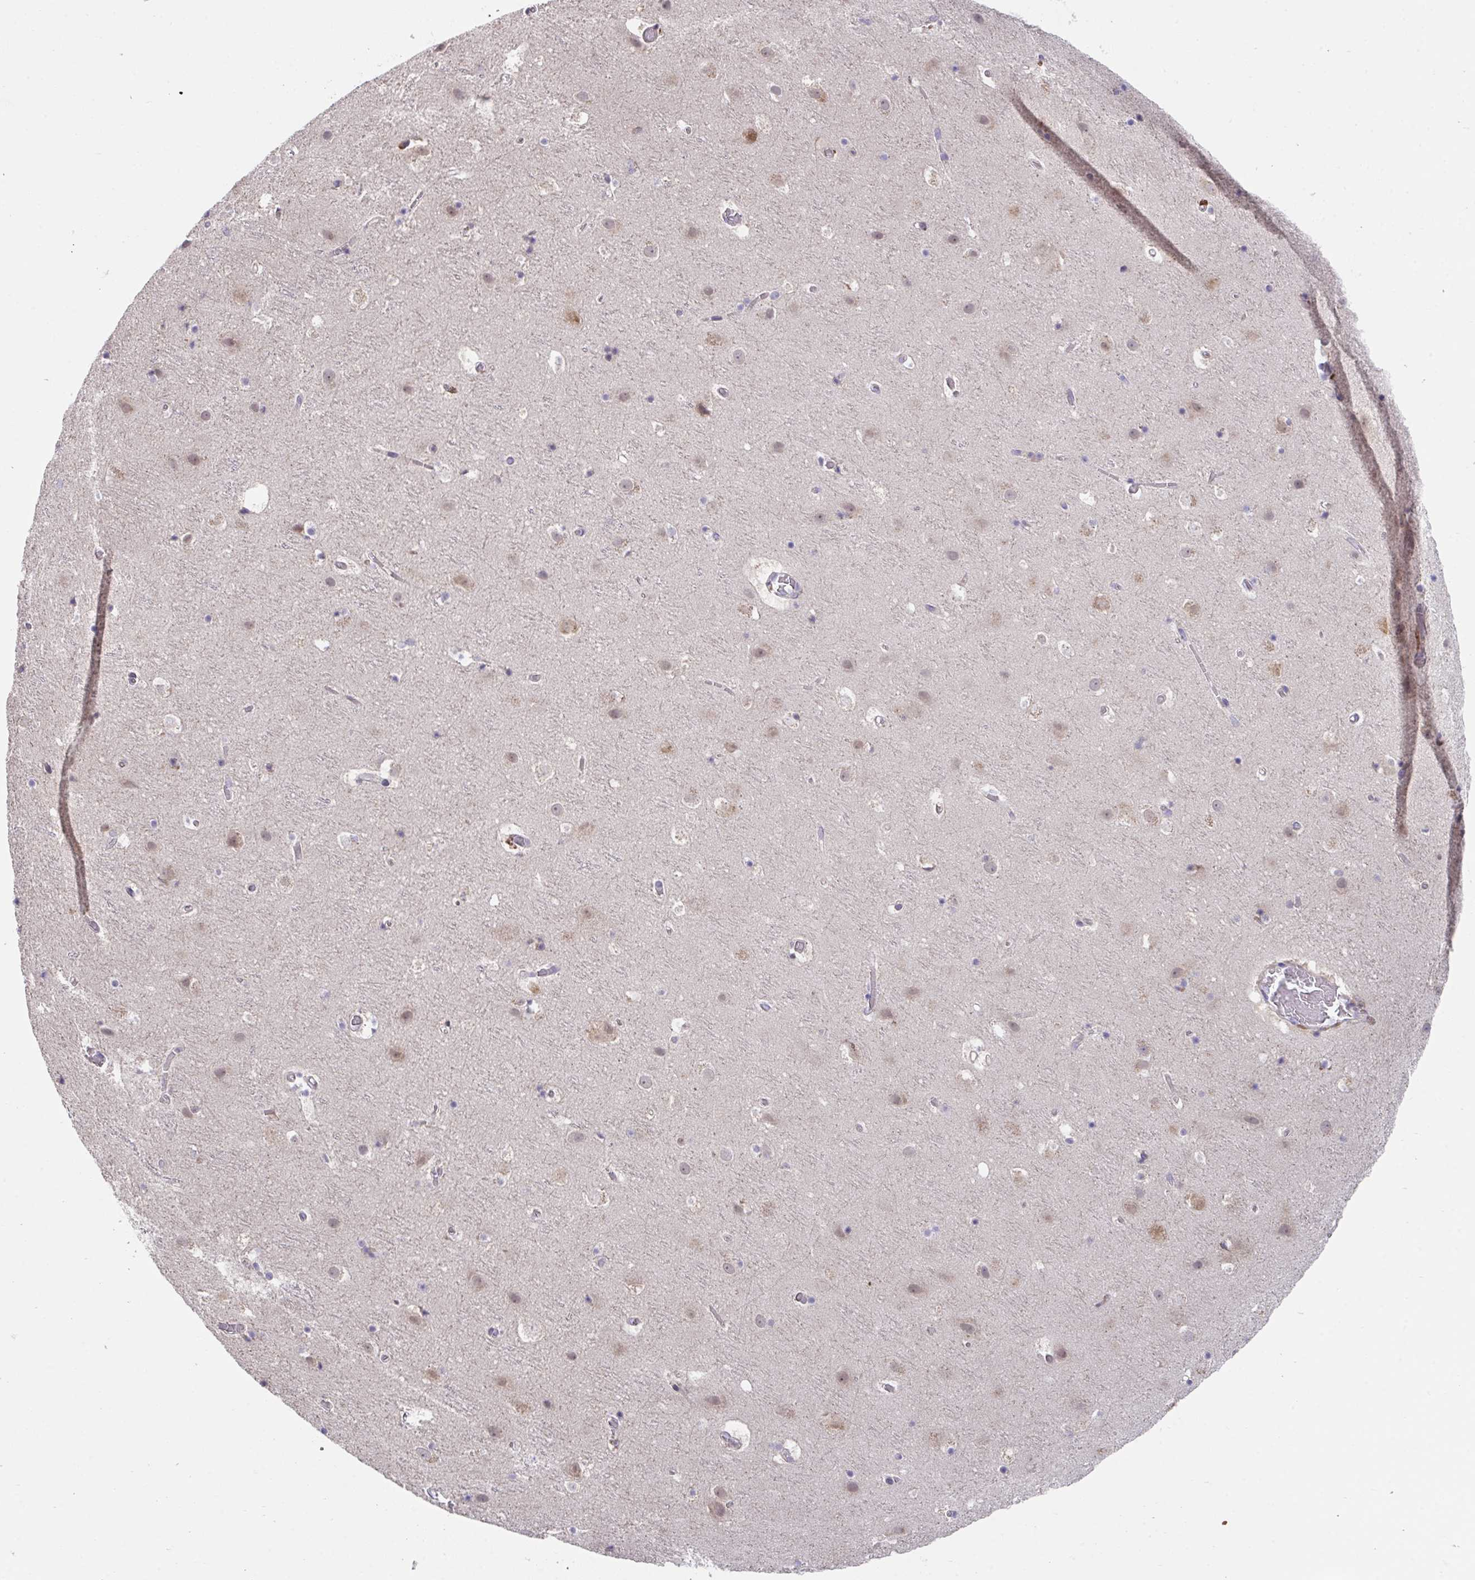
{"staining": {"intensity": "negative", "quantity": "none", "location": "none"}, "tissue": "cerebral cortex", "cell_type": "Endothelial cells", "image_type": "normal", "snomed": [{"axis": "morphology", "description": "Normal tissue, NOS"}, {"axis": "topography", "description": "Cerebral cortex"}], "caption": "An image of human cerebral cortex is negative for staining in endothelial cells.", "gene": "SUSD4", "patient": {"sex": "female", "age": 42}}